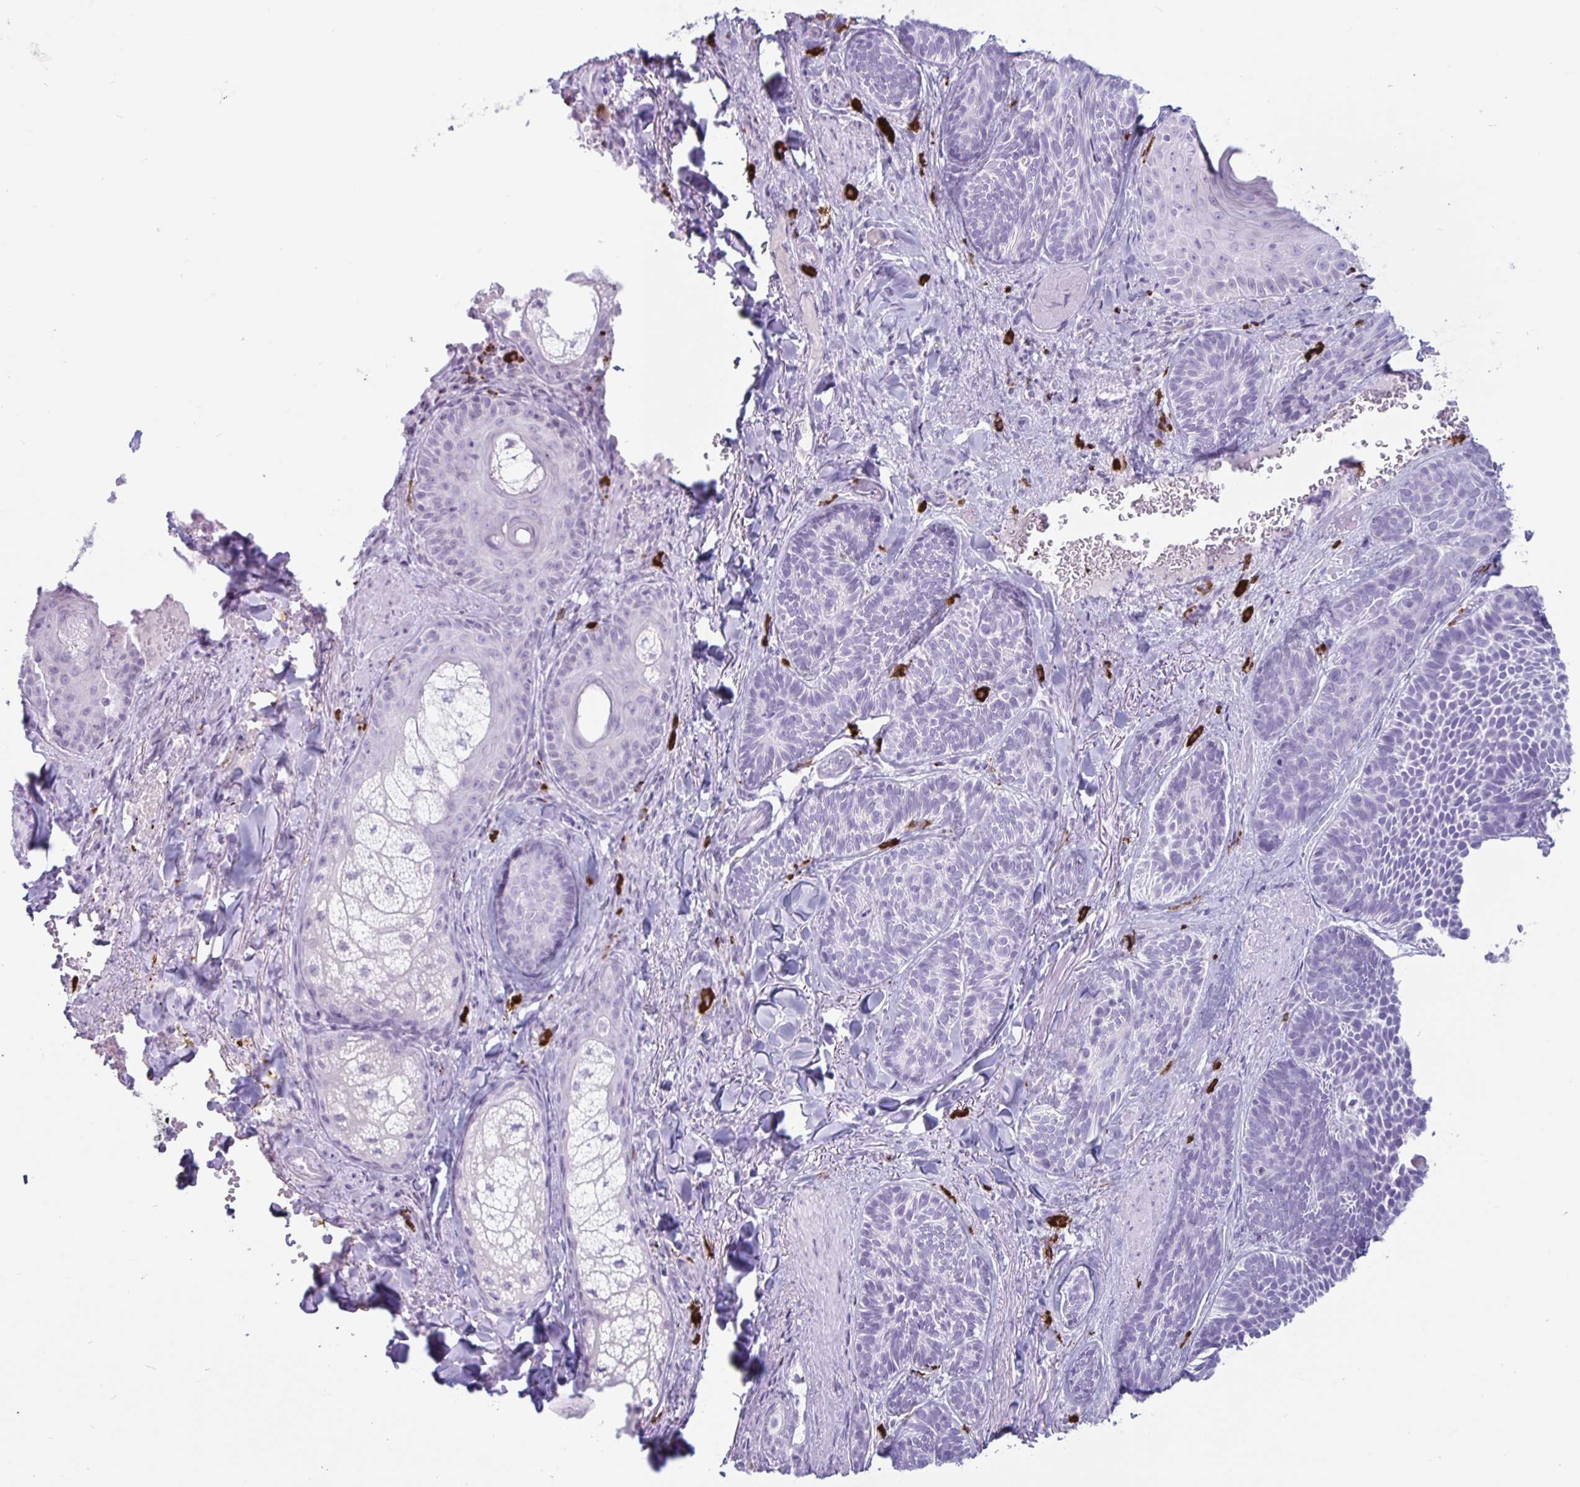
{"staining": {"intensity": "negative", "quantity": "none", "location": "none"}, "tissue": "skin cancer", "cell_type": "Tumor cells", "image_type": "cancer", "snomed": [{"axis": "morphology", "description": "Basal cell carcinoma"}, {"axis": "topography", "description": "Skin"}], "caption": "Human skin cancer stained for a protein using immunohistochemistry shows no expression in tumor cells.", "gene": "GZMK", "patient": {"sex": "male", "age": 81}}